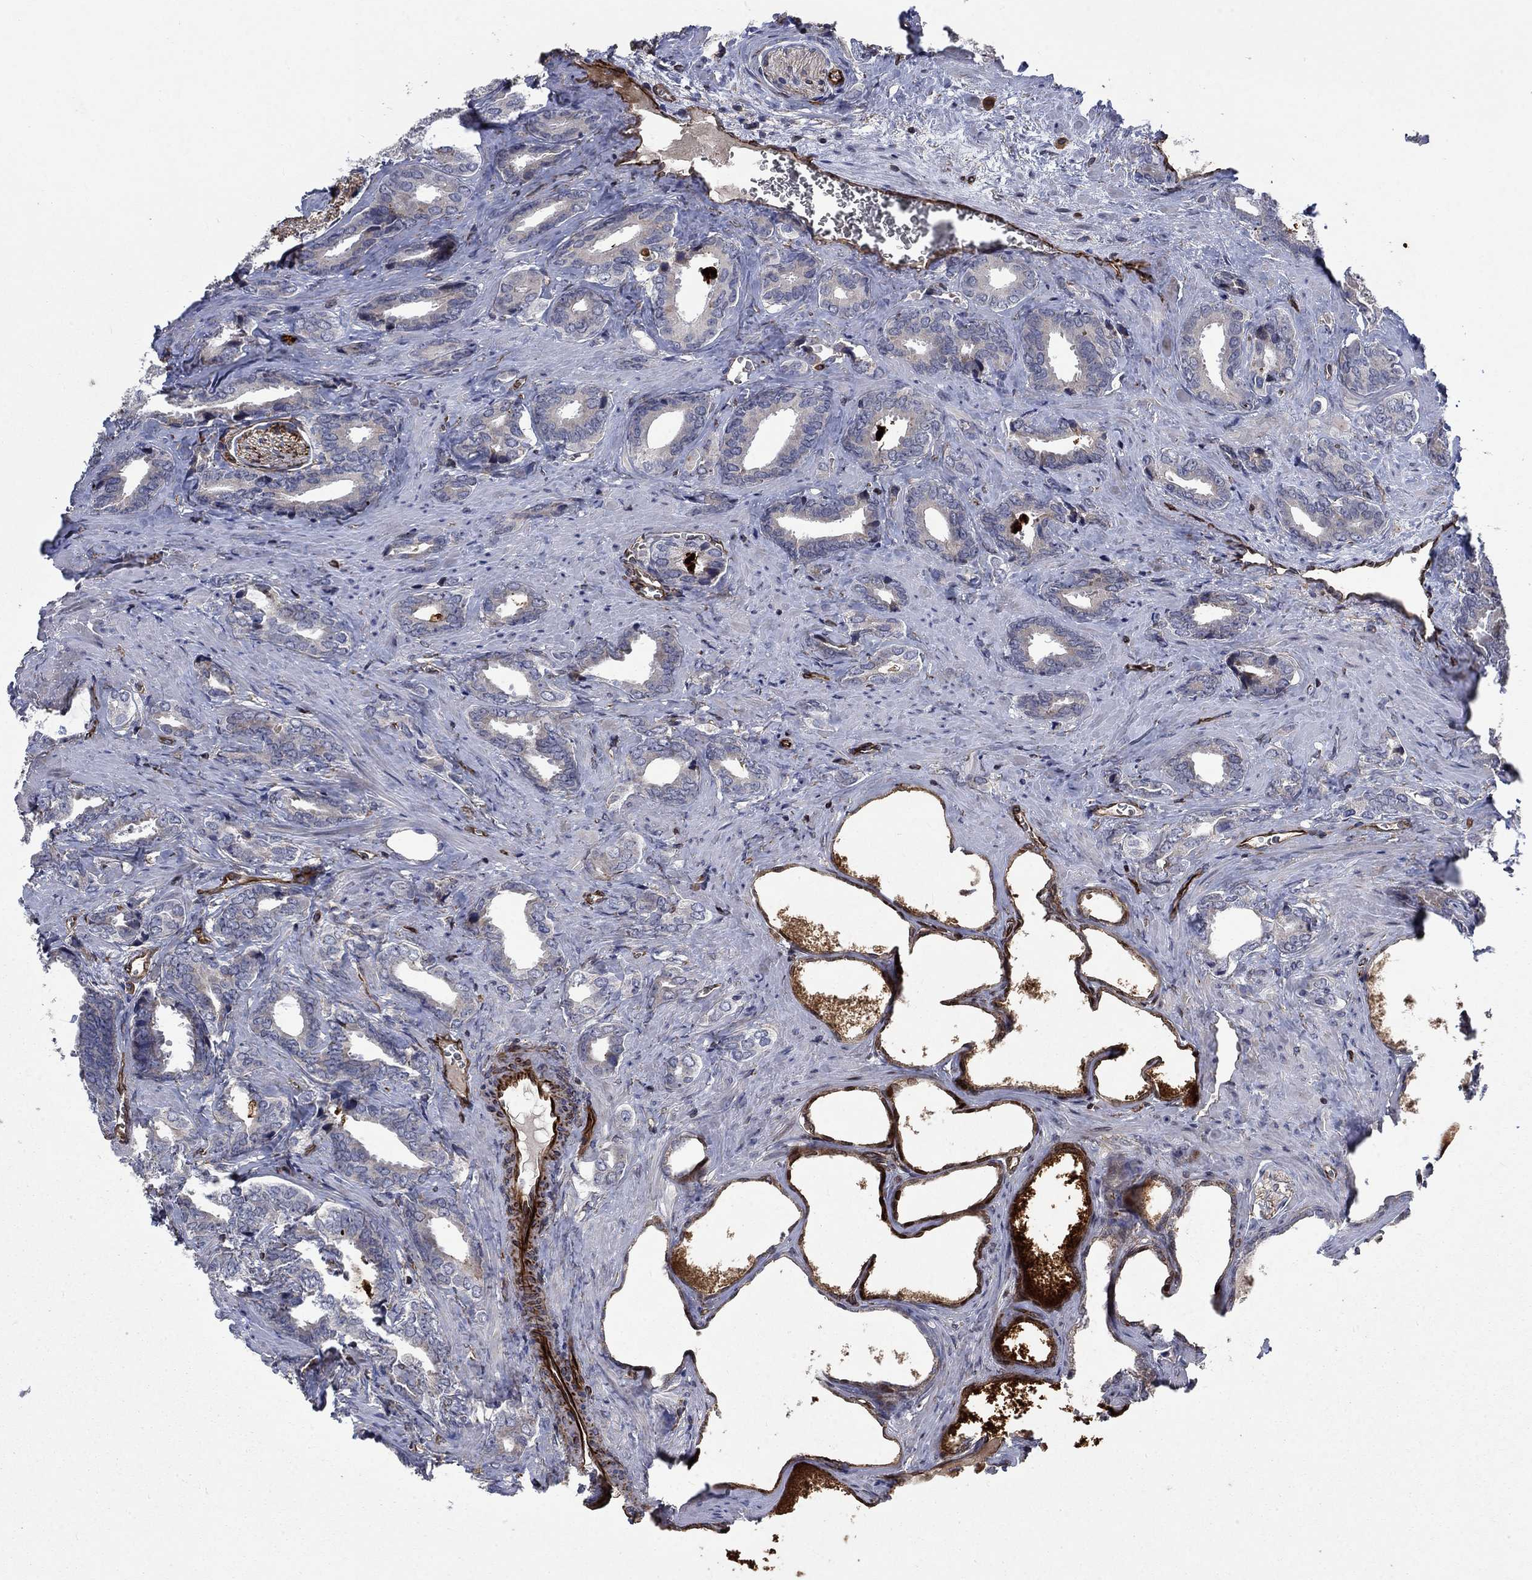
{"staining": {"intensity": "negative", "quantity": "none", "location": "none"}, "tissue": "prostate cancer", "cell_type": "Tumor cells", "image_type": "cancer", "snomed": [{"axis": "morphology", "description": "Adenocarcinoma, NOS"}, {"axis": "topography", "description": "Prostate"}], "caption": "Immunohistochemical staining of human prostate adenocarcinoma exhibits no significant positivity in tumor cells. (DAB (3,3'-diaminobenzidine) immunohistochemistry with hematoxylin counter stain).", "gene": "NDUFC1", "patient": {"sex": "male", "age": 66}}